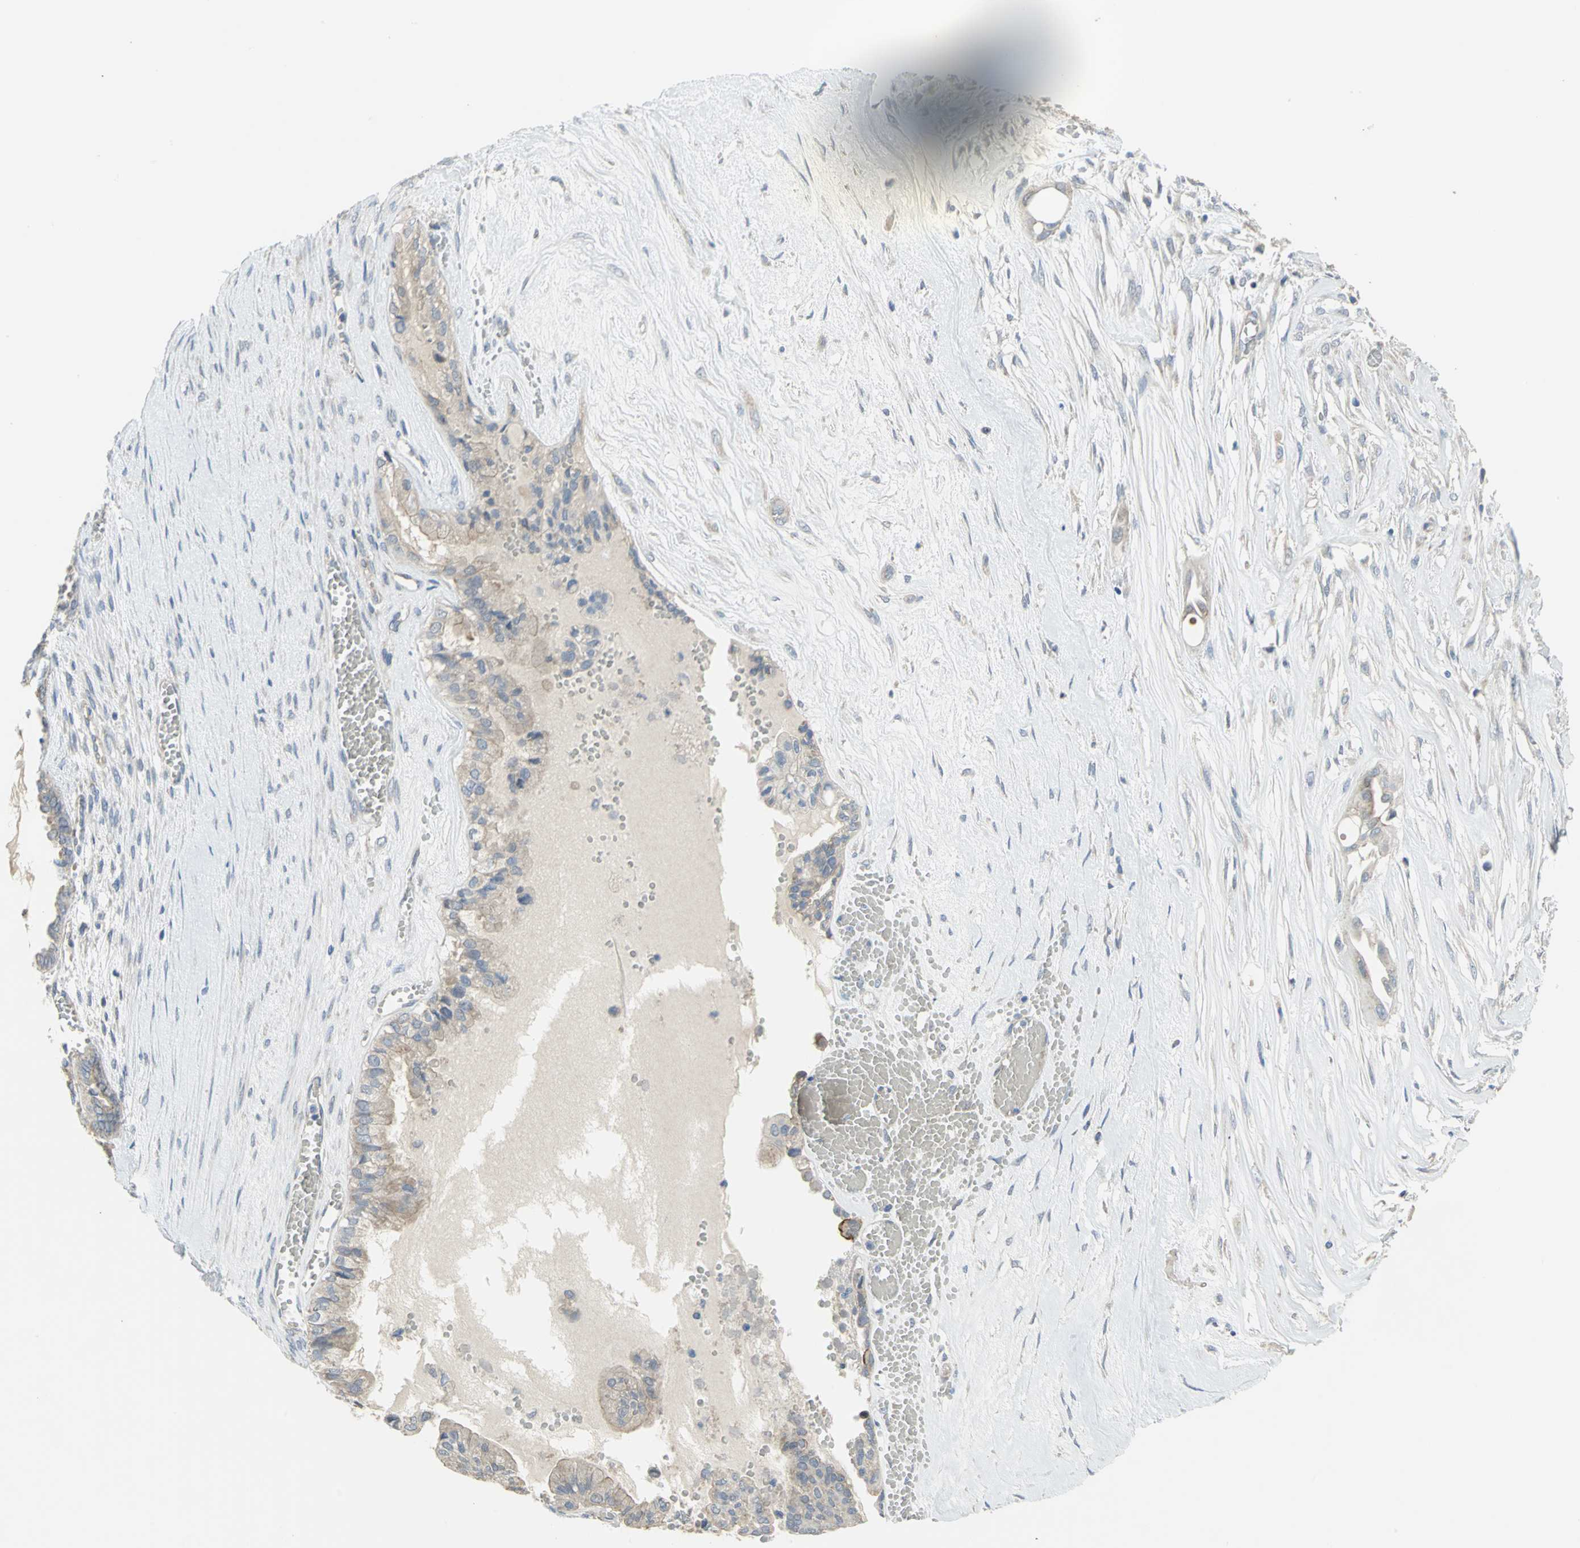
{"staining": {"intensity": "weak", "quantity": ">75%", "location": "cytoplasmic/membranous"}, "tissue": "ovarian cancer", "cell_type": "Tumor cells", "image_type": "cancer", "snomed": [{"axis": "morphology", "description": "Carcinoma, NOS"}, {"axis": "morphology", "description": "Carcinoma, endometroid"}, {"axis": "topography", "description": "Ovary"}], "caption": "Immunohistochemical staining of ovarian endometroid carcinoma shows weak cytoplasmic/membranous protein staining in about >75% of tumor cells. (DAB = brown stain, brightfield microscopy at high magnification).", "gene": "HTR1F", "patient": {"sex": "female", "age": 50}}